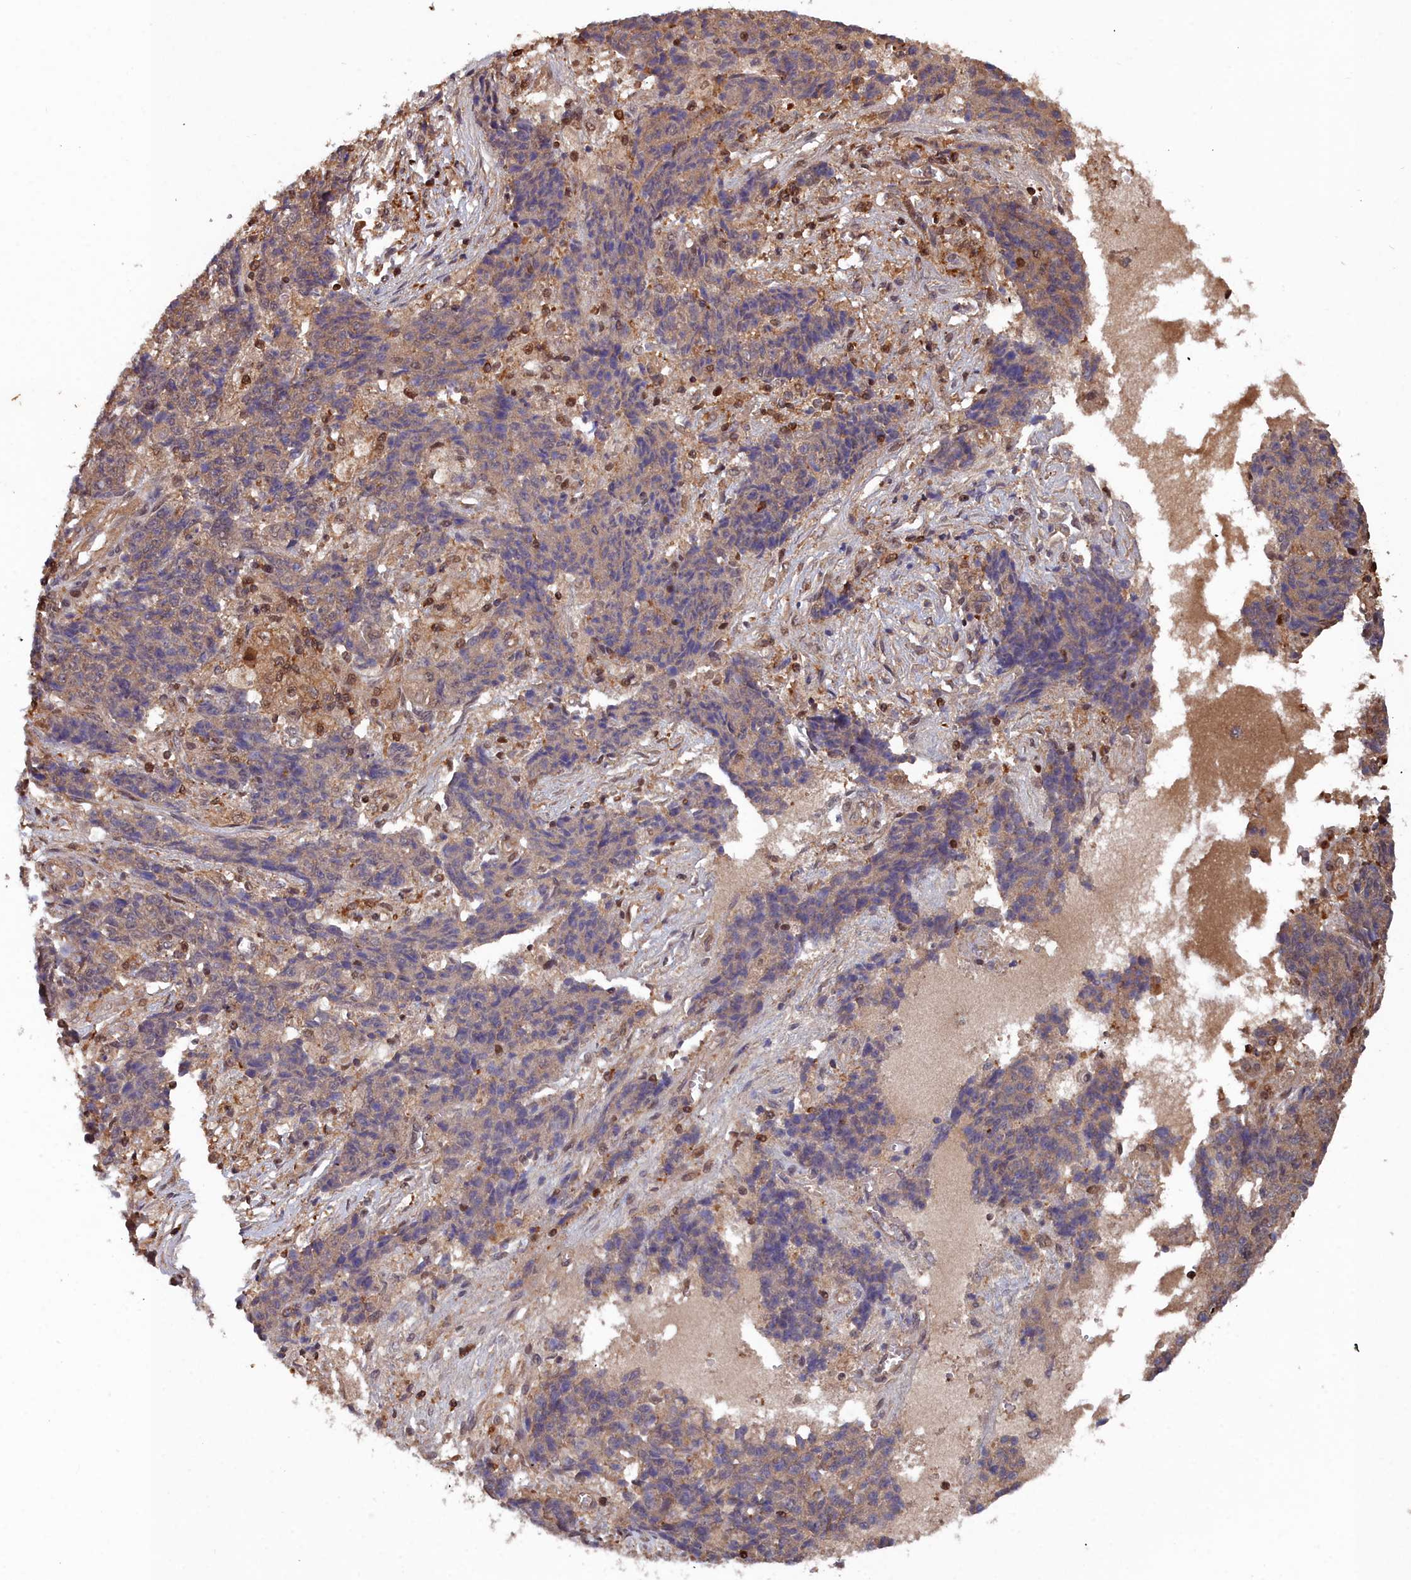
{"staining": {"intensity": "weak", "quantity": ">75%", "location": "cytoplasmic/membranous"}, "tissue": "ovarian cancer", "cell_type": "Tumor cells", "image_type": "cancer", "snomed": [{"axis": "morphology", "description": "Carcinoma, endometroid"}, {"axis": "topography", "description": "Ovary"}], "caption": "This photomicrograph shows ovarian endometroid carcinoma stained with IHC to label a protein in brown. The cytoplasmic/membranous of tumor cells show weak positivity for the protein. Nuclei are counter-stained blue.", "gene": "GFRA2", "patient": {"sex": "female", "age": 42}}